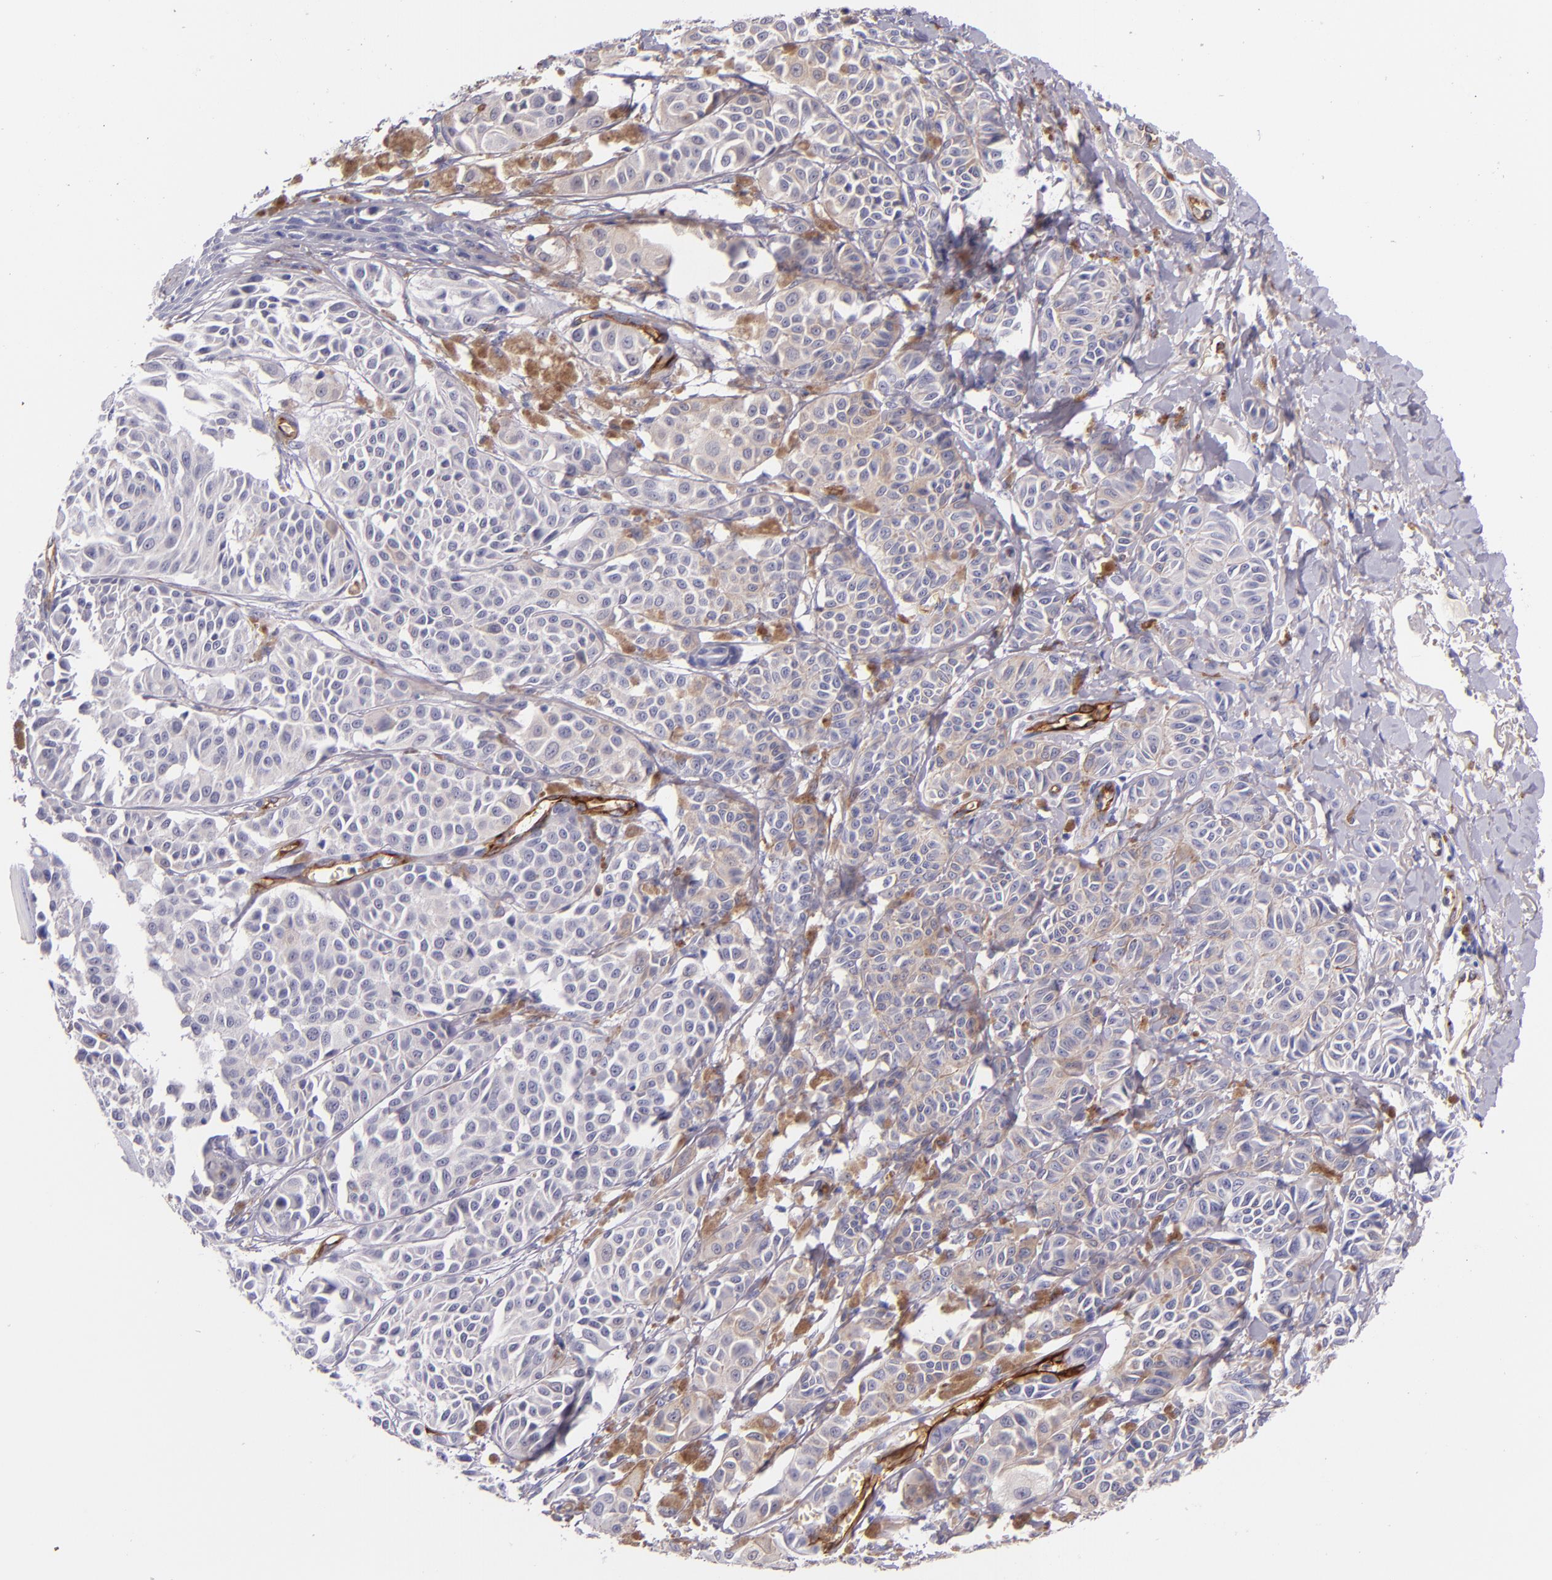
{"staining": {"intensity": "moderate", "quantity": "<25%", "location": "cytoplasmic/membranous"}, "tissue": "melanoma", "cell_type": "Tumor cells", "image_type": "cancer", "snomed": [{"axis": "morphology", "description": "Malignant melanoma, NOS"}, {"axis": "topography", "description": "Skin"}], "caption": "The photomicrograph displays immunohistochemical staining of melanoma. There is moderate cytoplasmic/membranous expression is identified in approximately <25% of tumor cells. The protein is shown in brown color, while the nuclei are stained blue.", "gene": "NOS3", "patient": {"sex": "male", "age": 76}}